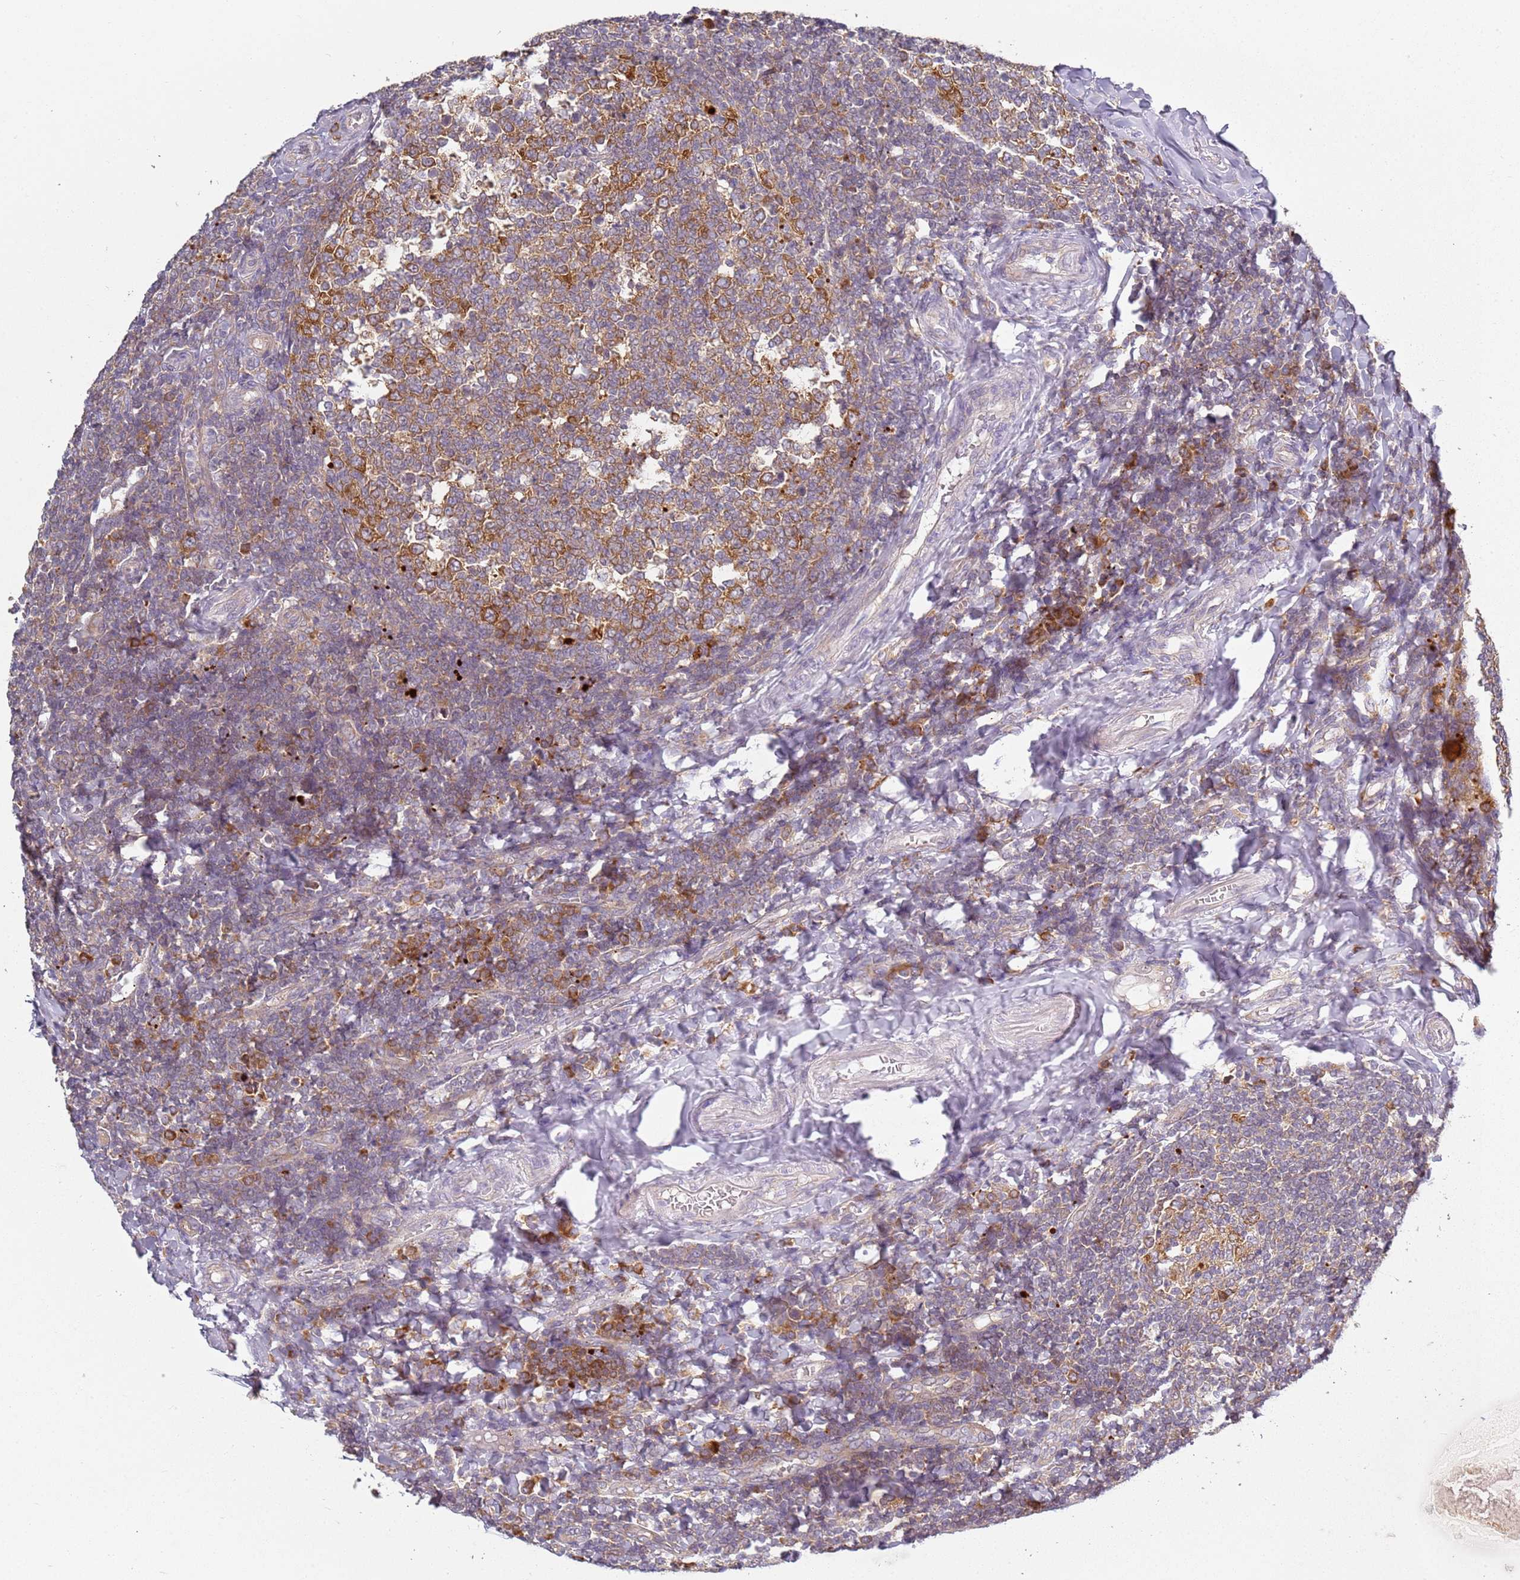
{"staining": {"intensity": "moderate", "quantity": ">75%", "location": "cytoplasmic/membranous"}, "tissue": "tonsil", "cell_type": "Germinal center cells", "image_type": "normal", "snomed": [{"axis": "morphology", "description": "Normal tissue, NOS"}, {"axis": "topography", "description": "Tonsil"}], "caption": "Protein staining exhibits moderate cytoplasmic/membranous staining in approximately >75% of germinal center cells in benign tonsil.", "gene": "RPS28", "patient": {"sex": "female", "age": 19}}